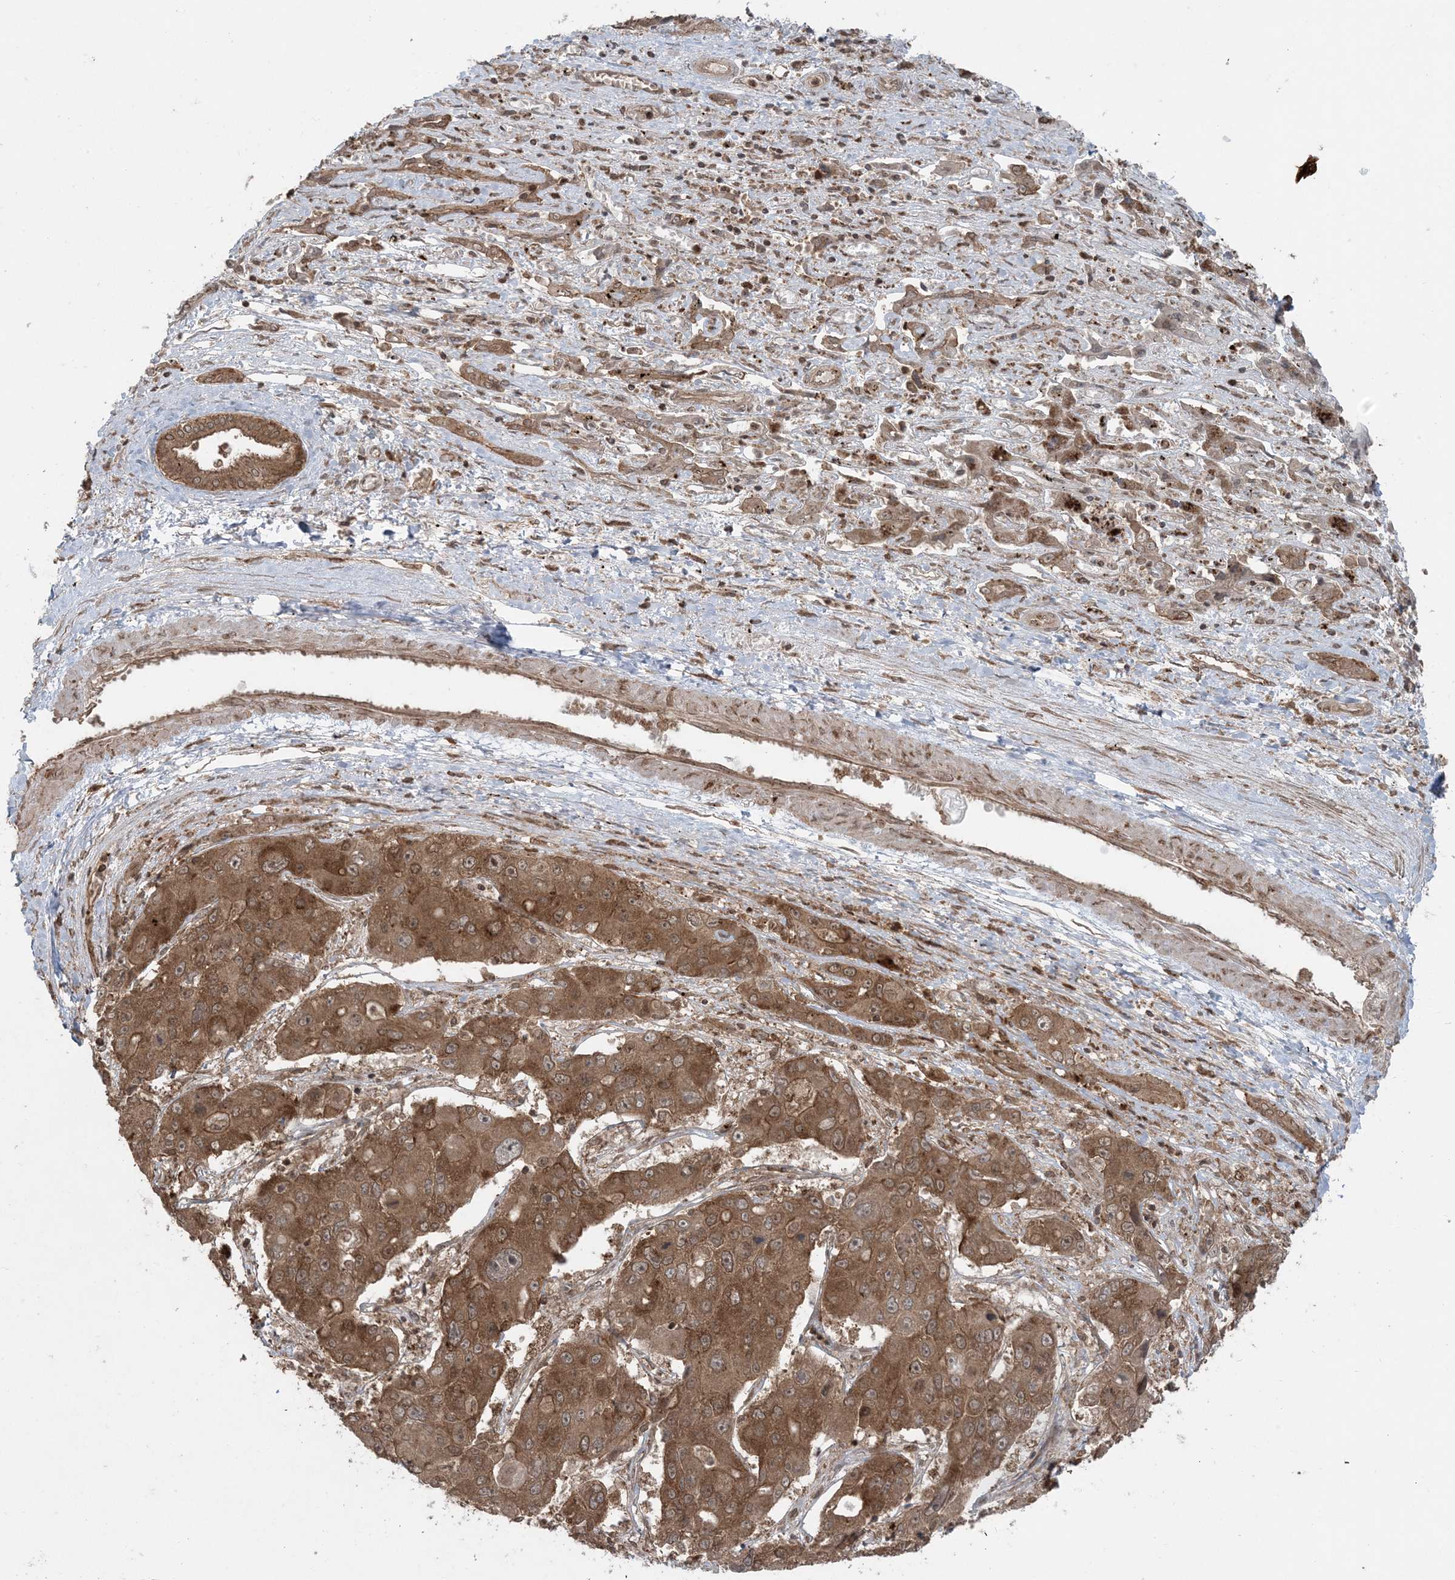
{"staining": {"intensity": "moderate", "quantity": ">75%", "location": "cytoplasmic/membranous"}, "tissue": "liver cancer", "cell_type": "Tumor cells", "image_type": "cancer", "snomed": [{"axis": "morphology", "description": "Cholangiocarcinoma"}, {"axis": "topography", "description": "Liver"}], "caption": "IHC (DAB (3,3'-diaminobenzidine)) staining of liver cholangiocarcinoma shows moderate cytoplasmic/membranous protein expression in about >75% of tumor cells.", "gene": "DDX19B", "patient": {"sex": "male", "age": 67}}